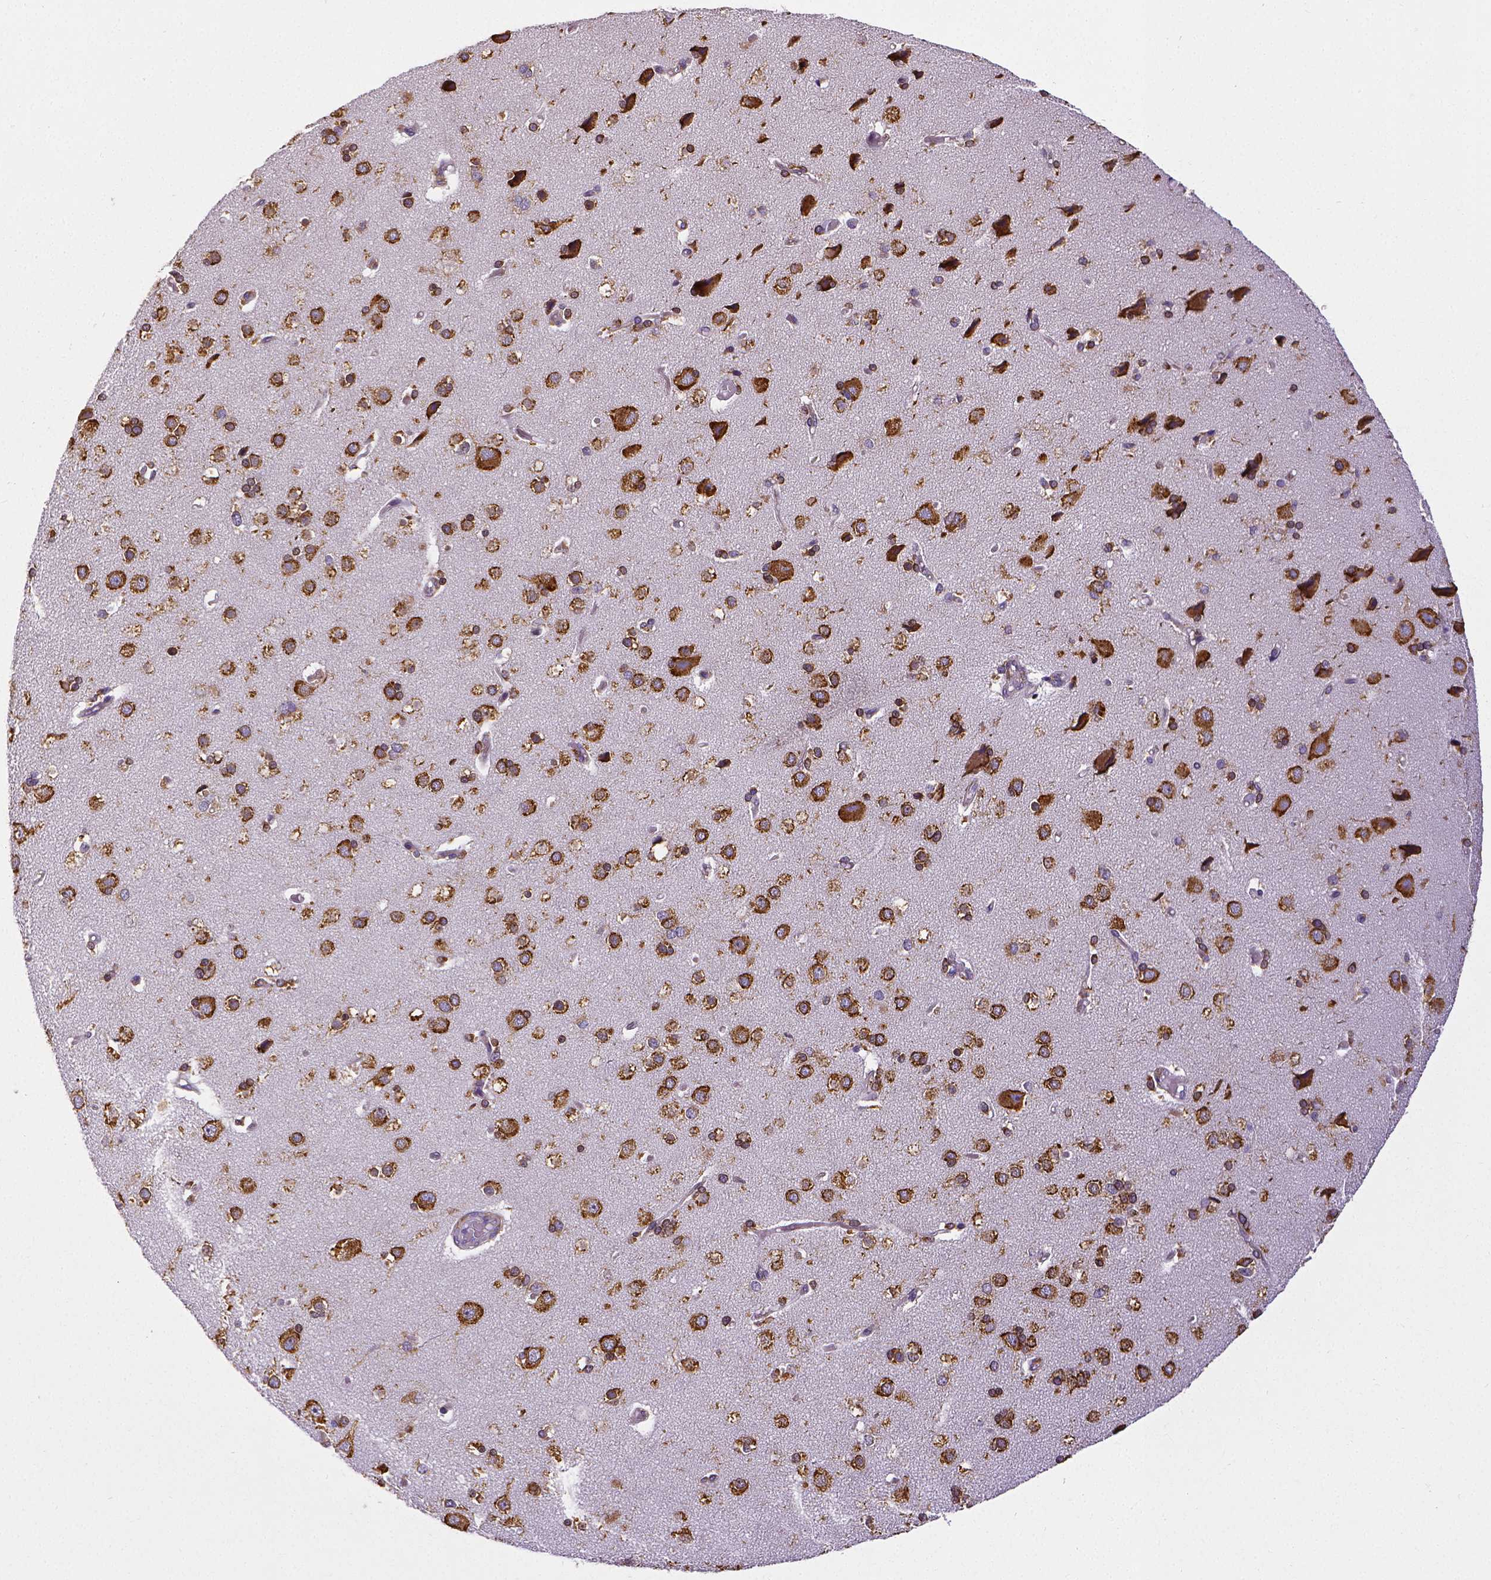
{"staining": {"intensity": "moderate", "quantity": ">75%", "location": "cytoplasmic/membranous"}, "tissue": "cerebral cortex", "cell_type": "Endothelial cells", "image_type": "normal", "snomed": [{"axis": "morphology", "description": "Normal tissue, NOS"}, {"axis": "morphology", "description": "Glioma, malignant, High grade"}, {"axis": "topography", "description": "Cerebral cortex"}], "caption": "Immunohistochemical staining of unremarkable human cerebral cortex exhibits moderate cytoplasmic/membranous protein expression in approximately >75% of endothelial cells.", "gene": "MTDH", "patient": {"sex": "male", "age": 71}}